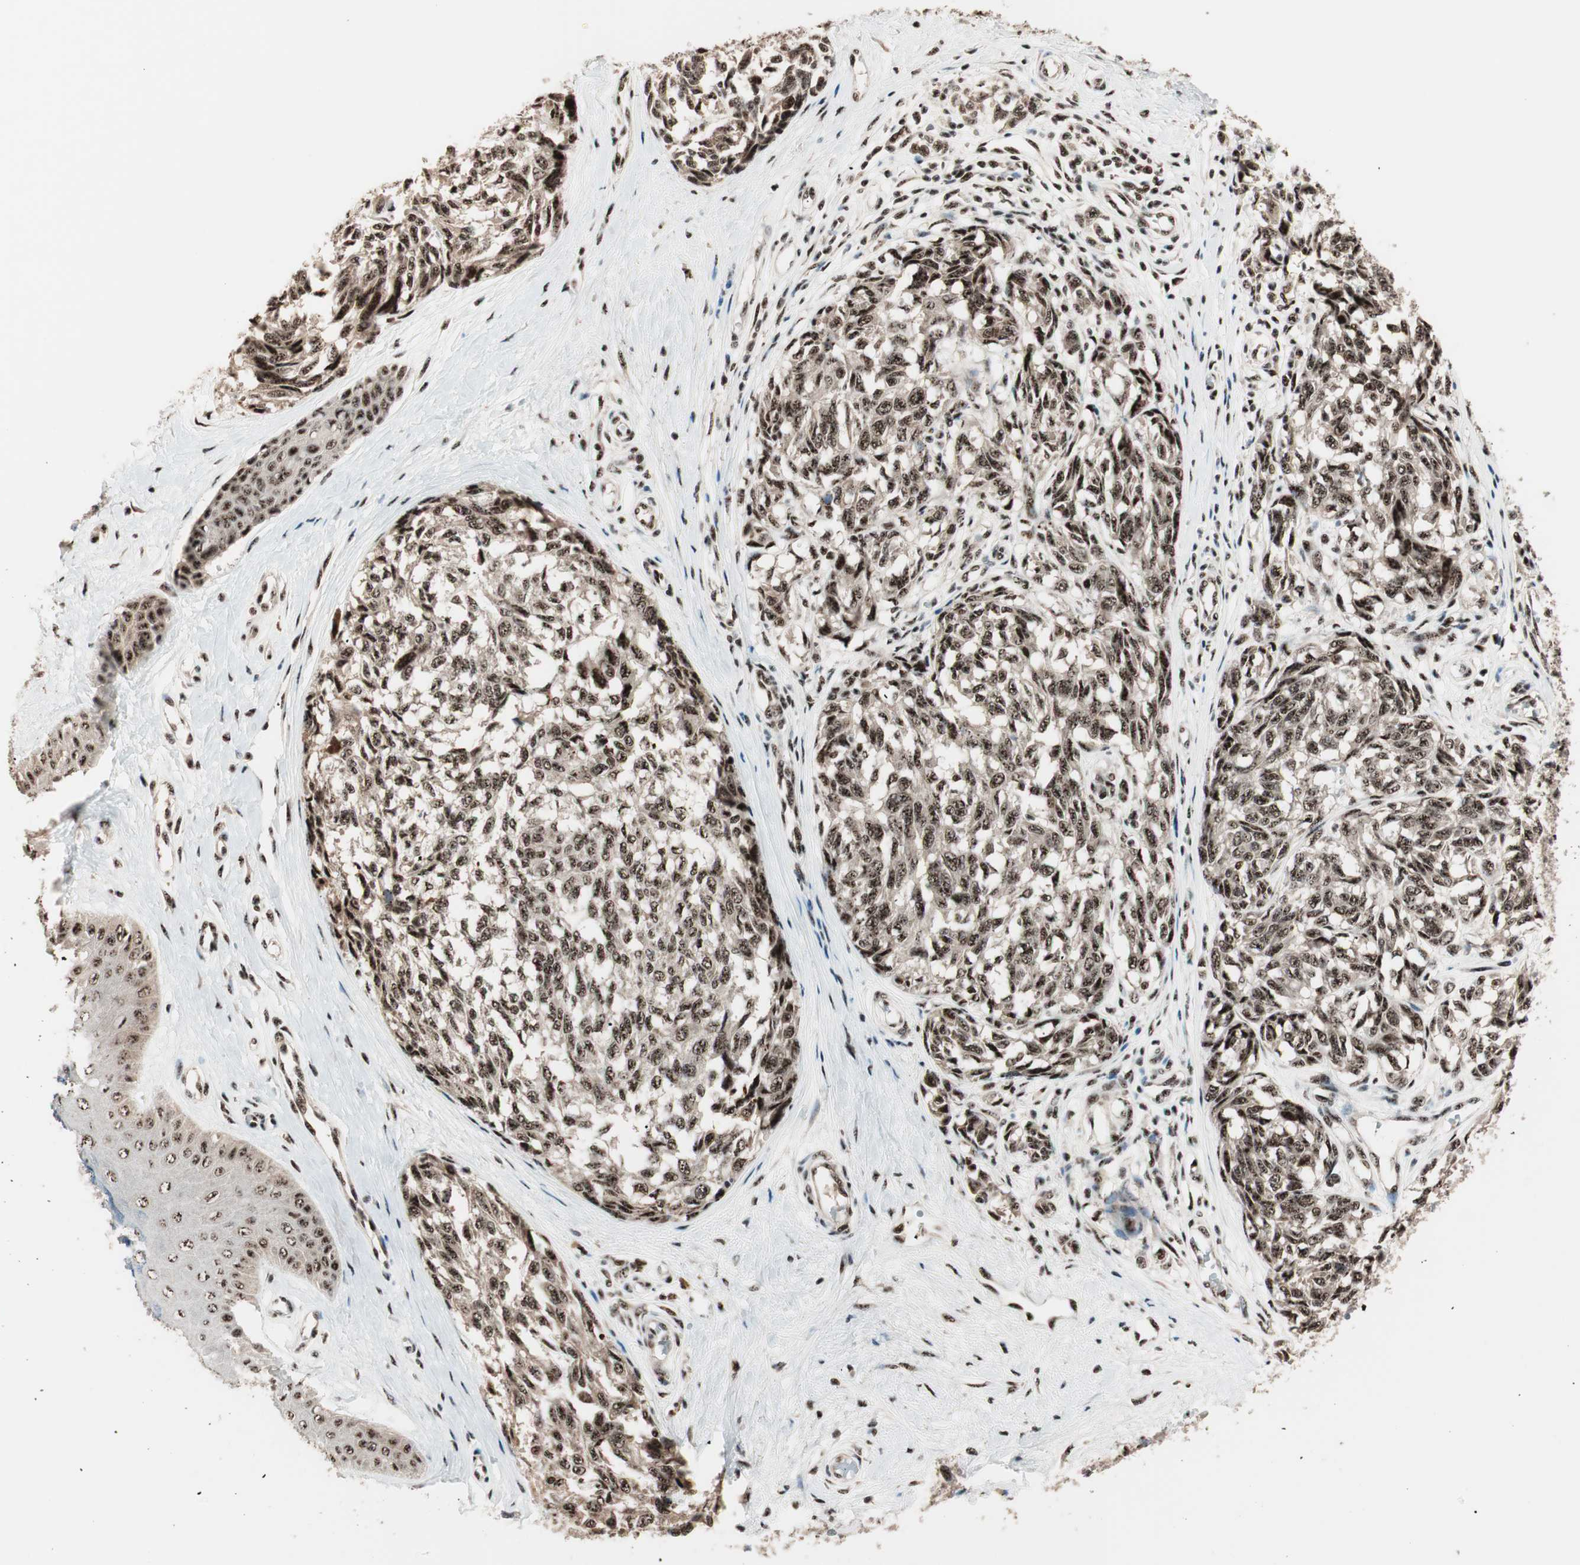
{"staining": {"intensity": "strong", "quantity": ">75%", "location": "nuclear"}, "tissue": "melanoma", "cell_type": "Tumor cells", "image_type": "cancer", "snomed": [{"axis": "morphology", "description": "Malignant melanoma, NOS"}, {"axis": "topography", "description": "Skin"}], "caption": "An immunohistochemistry photomicrograph of neoplastic tissue is shown. Protein staining in brown shows strong nuclear positivity in melanoma within tumor cells. The staining was performed using DAB (3,3'-diaminobenzidine), with brown indicating positive protein expression. Nuclei are stained blue with hematoxylin.", "gene": "NR5A2", "patient": {"sex": "female", "age": 64}}